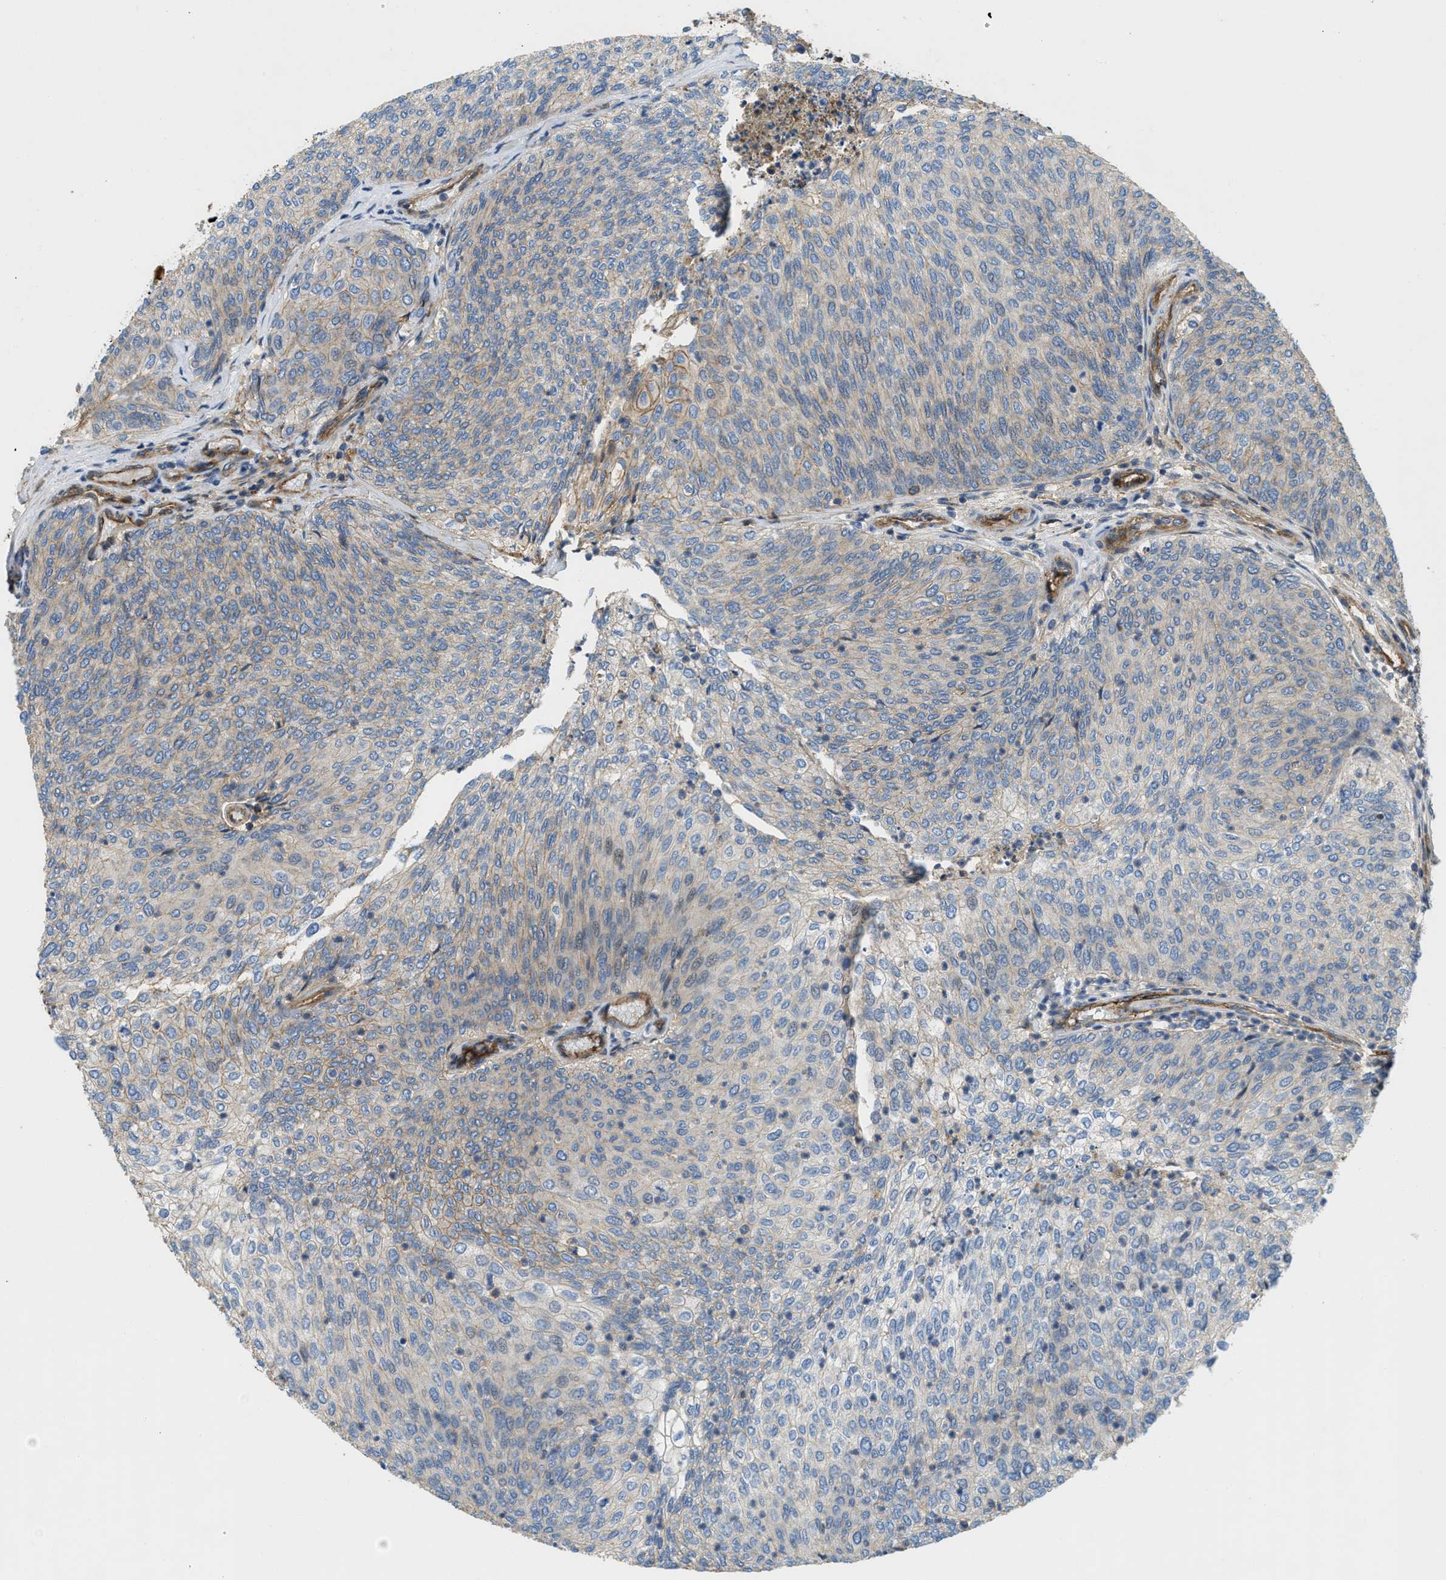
{"staining": {"intensity": "moderate", "quantity": "25%-75%", "location": "cytoplasmic/membranous"}, "tissue": "urothelial cancer", "cell_type": "Tumor cells", "image_type": "cancer", "snomed": [{"axis": "morphology", "description": "Urothelial carcinoma, Low grade"}, {"axis": "topography", "description": "Urinary bladder"}], "caption": "There is medium levels of moderate cytoplasmic/membranous expression in tumor cells of urothelial cancer, as demonstrated by immunohistochemical staining (brown color).", "gene": "NYNRIN", "patient": {"sex": "female", "age": 79}}